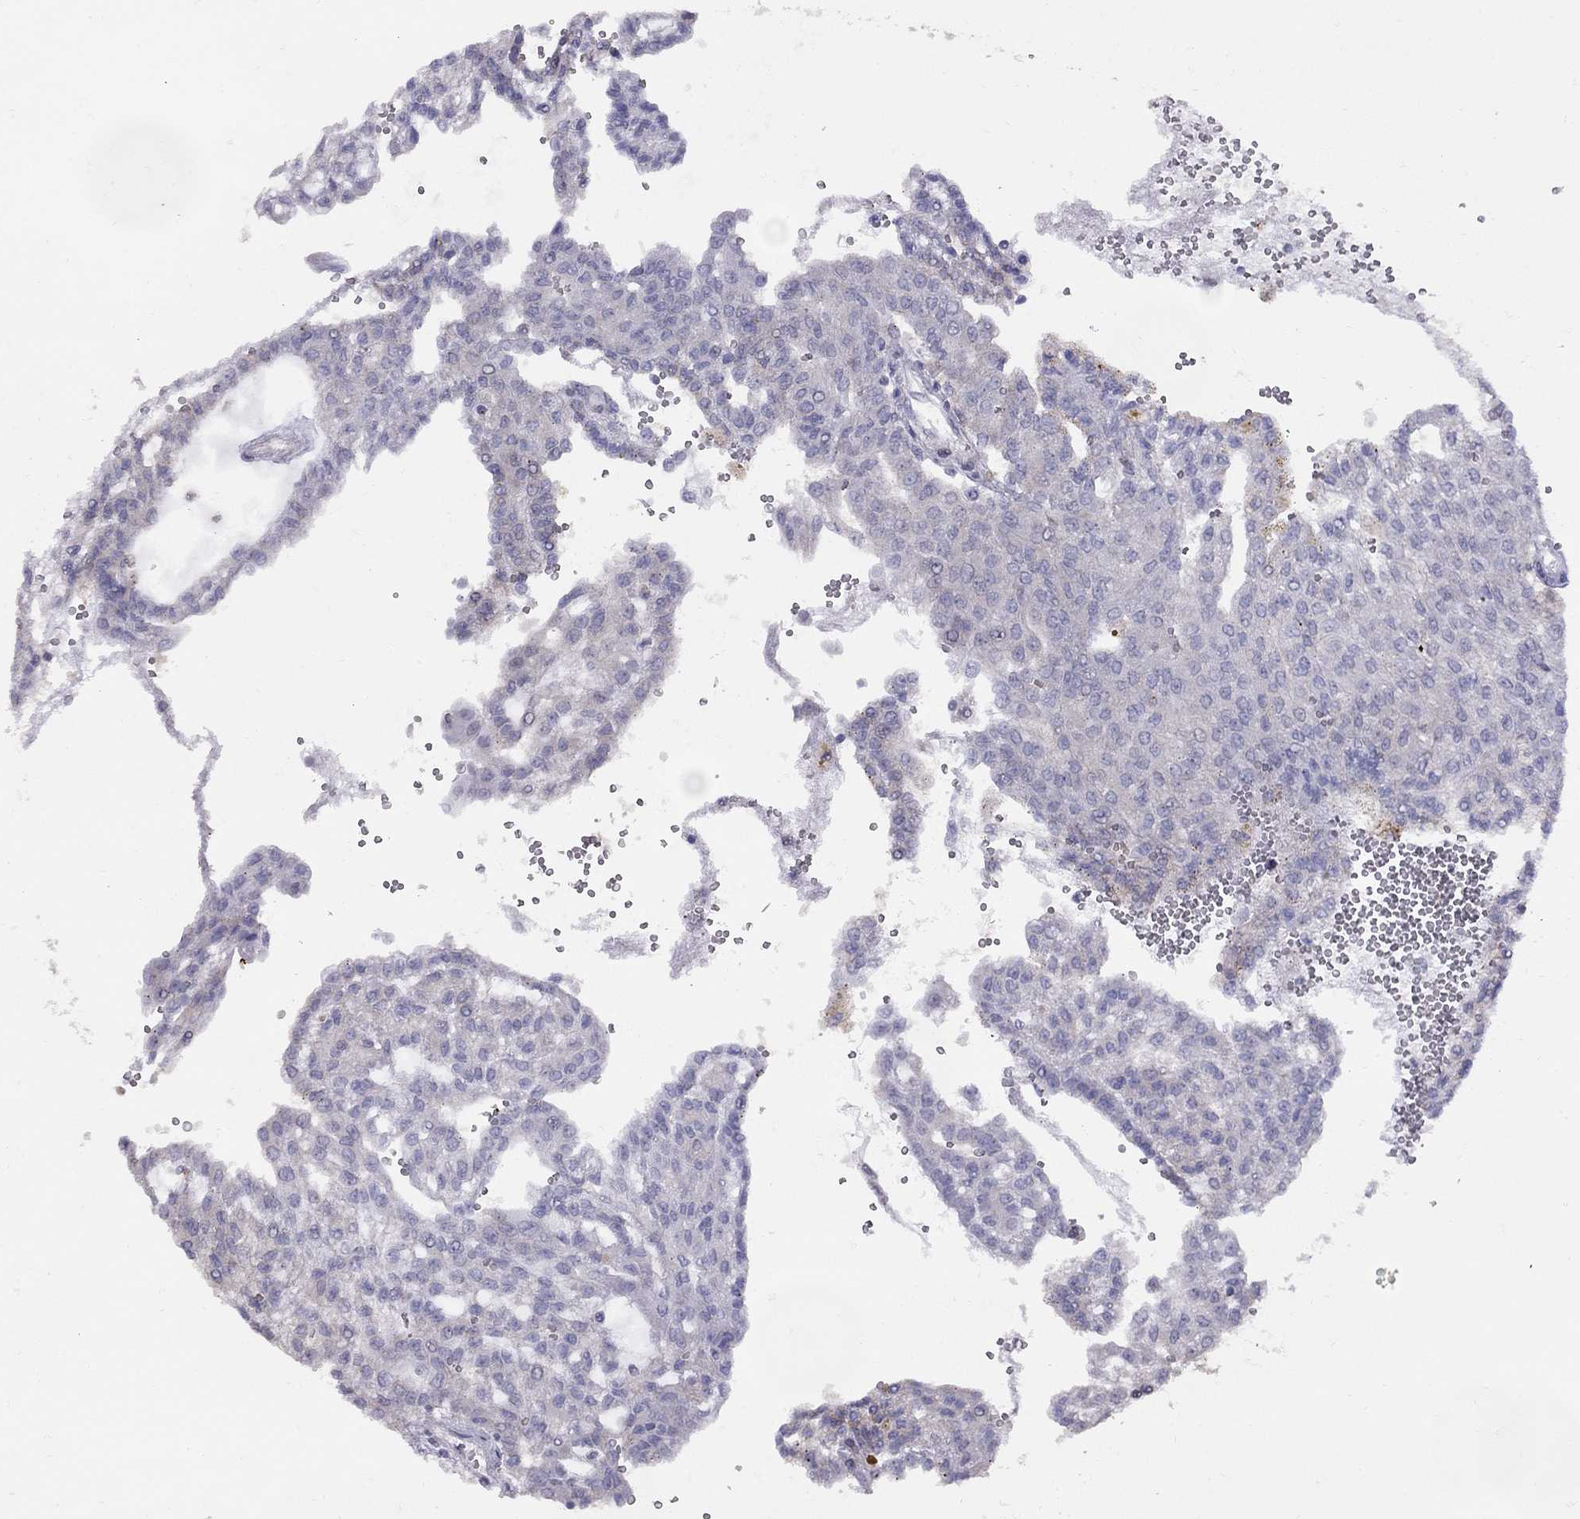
{"staining": {"intensity": "negative", "quantity": "none", "location": "none"}, "tissue": "renal cancer", "cell_type": "Tumor cells", "image_type": "cancer", "snomed": [{"axis": "morphology", "description": "Adenocarcinoma, NOS"}, {"axis": "topography", "description": "Kidney"}], "caption": "IHC micrograph of neoplastic tissue: renal adenocarcinoma stained with DAB (3,3'-diaminobenzidine) reveals no significant protein positivity in tumor cells.", "gene": "MAGEB4", "patient": {"sex": "male", "age": 63}}